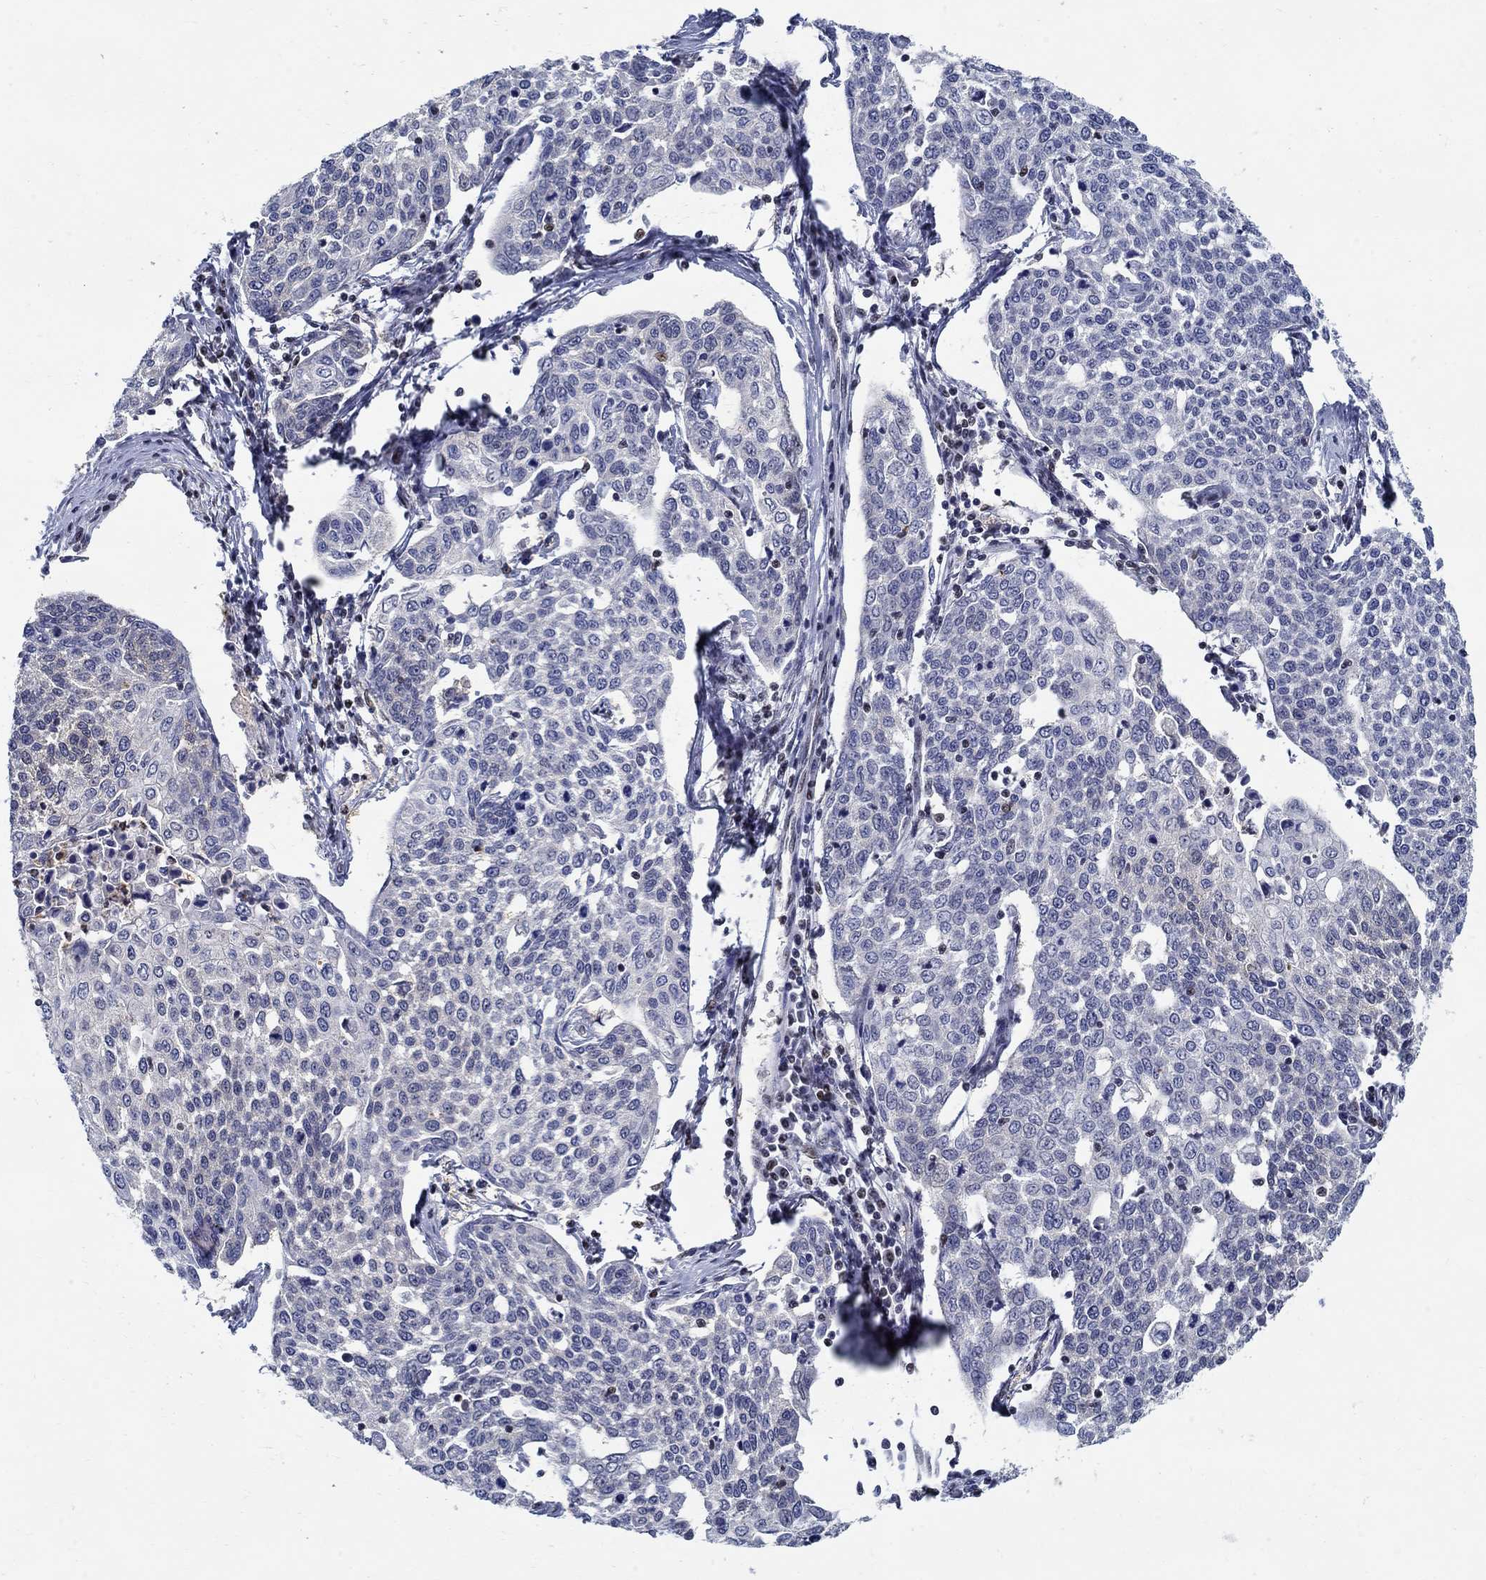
{"staining": {"intensity": "negative", "quantity": "none", "location": "none"}, "tissue": "cervical cancer", "cell_type": "Tumor cells", "image_type": "cancer", "snomed": [{"axis": "morphology", "description": "Squamous cell carcinoma, NOS"}, {"axis": "topography", "description": "Cervix"}], "caption": "This photomicrograph is of cervical cancer stained with immunohistochemistry to label a protein in brown with the nuclei are counter-stained blue. There is no expression in tumor cells.", "gene": "ZNF594", "patient": {"sex": "female", "age": 34}}